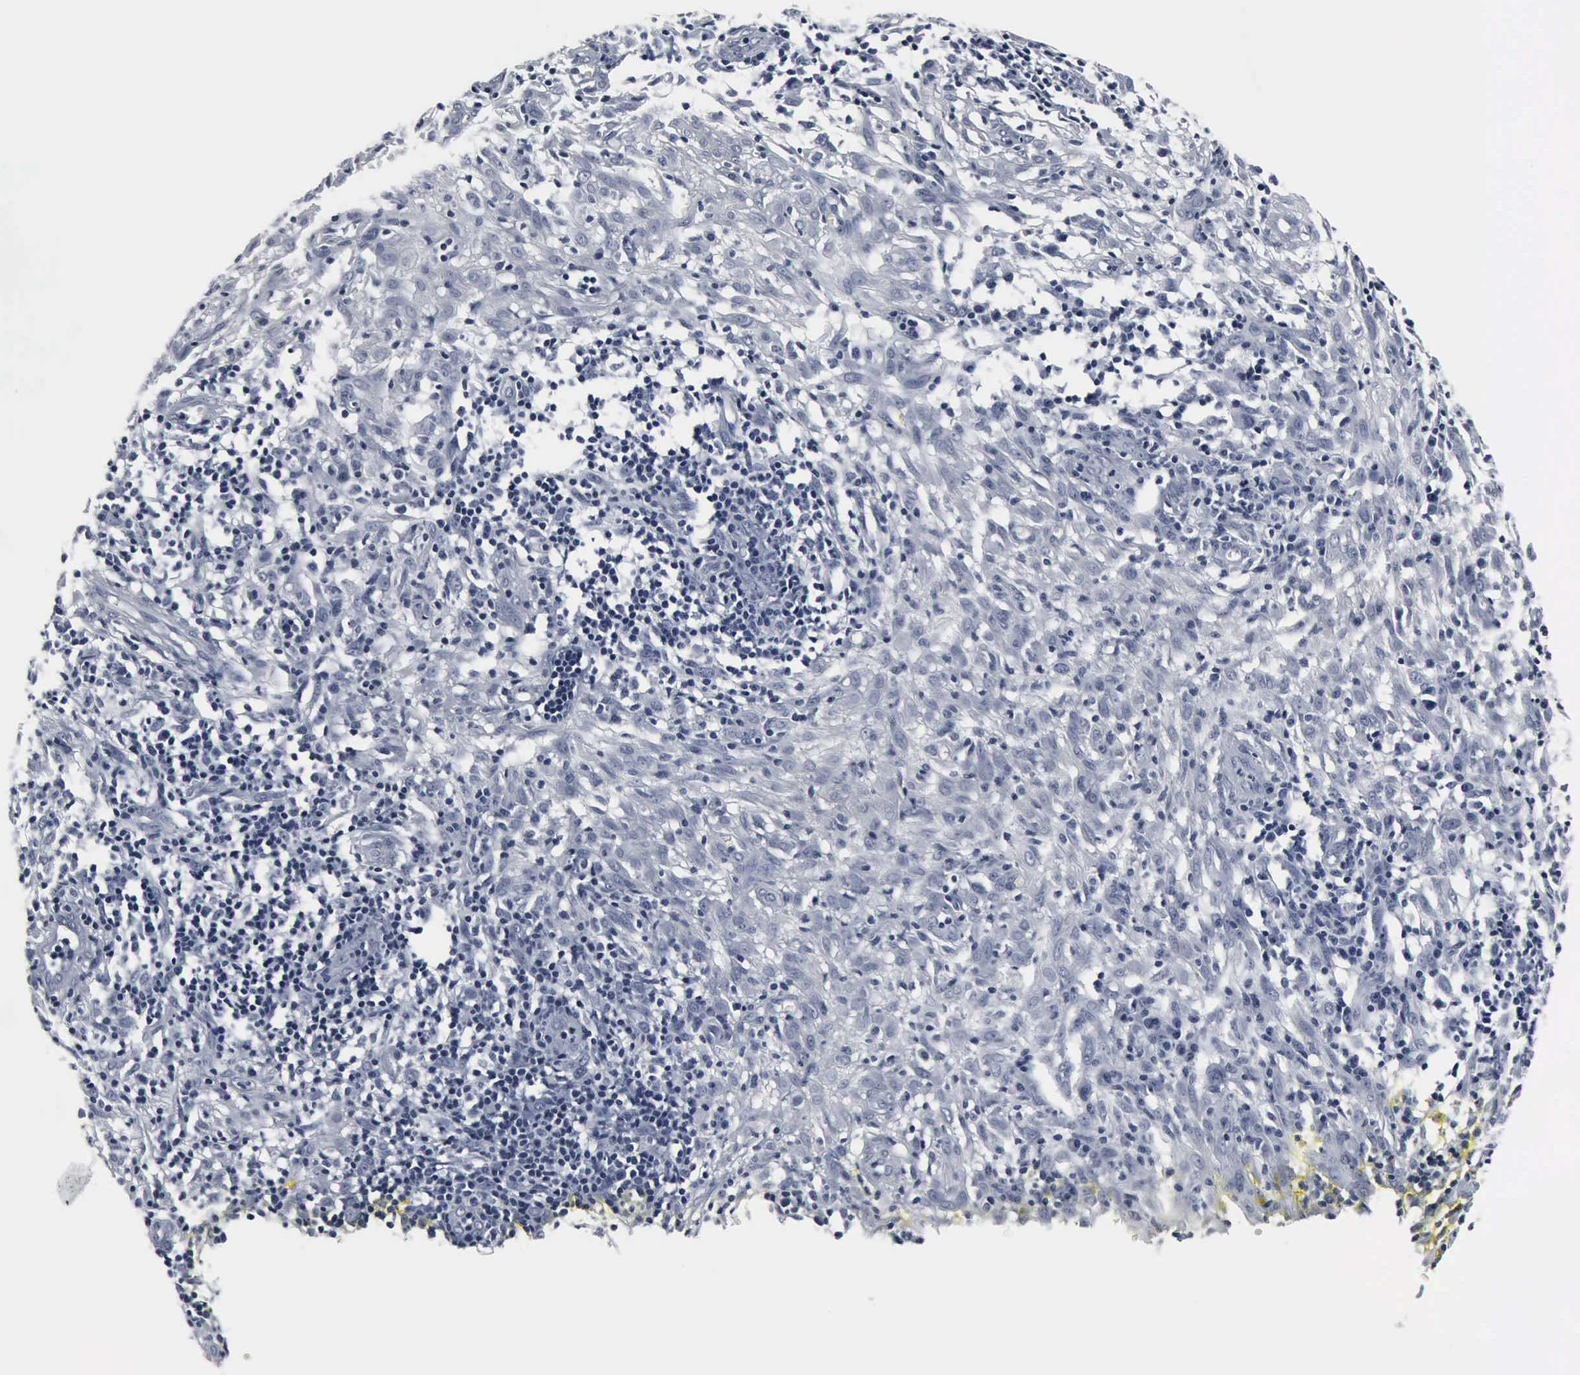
{"staining": {"intensity": "negative", "quantity": "none", "location": "none"}, "tissue": "melanoma", "cell_type": "Tumor cells", "image_type": "cancer", "snomed": [{"axis": "morphology", "description": "Malignant melanoma, NOS"}, {"axis": "topography", "description": "Skin"}], "caption": "Tumor cells are negative for brown protein staining in melanoma.", "gene": "SNAP25", "patient": {"sex": "female", "age": 52}}